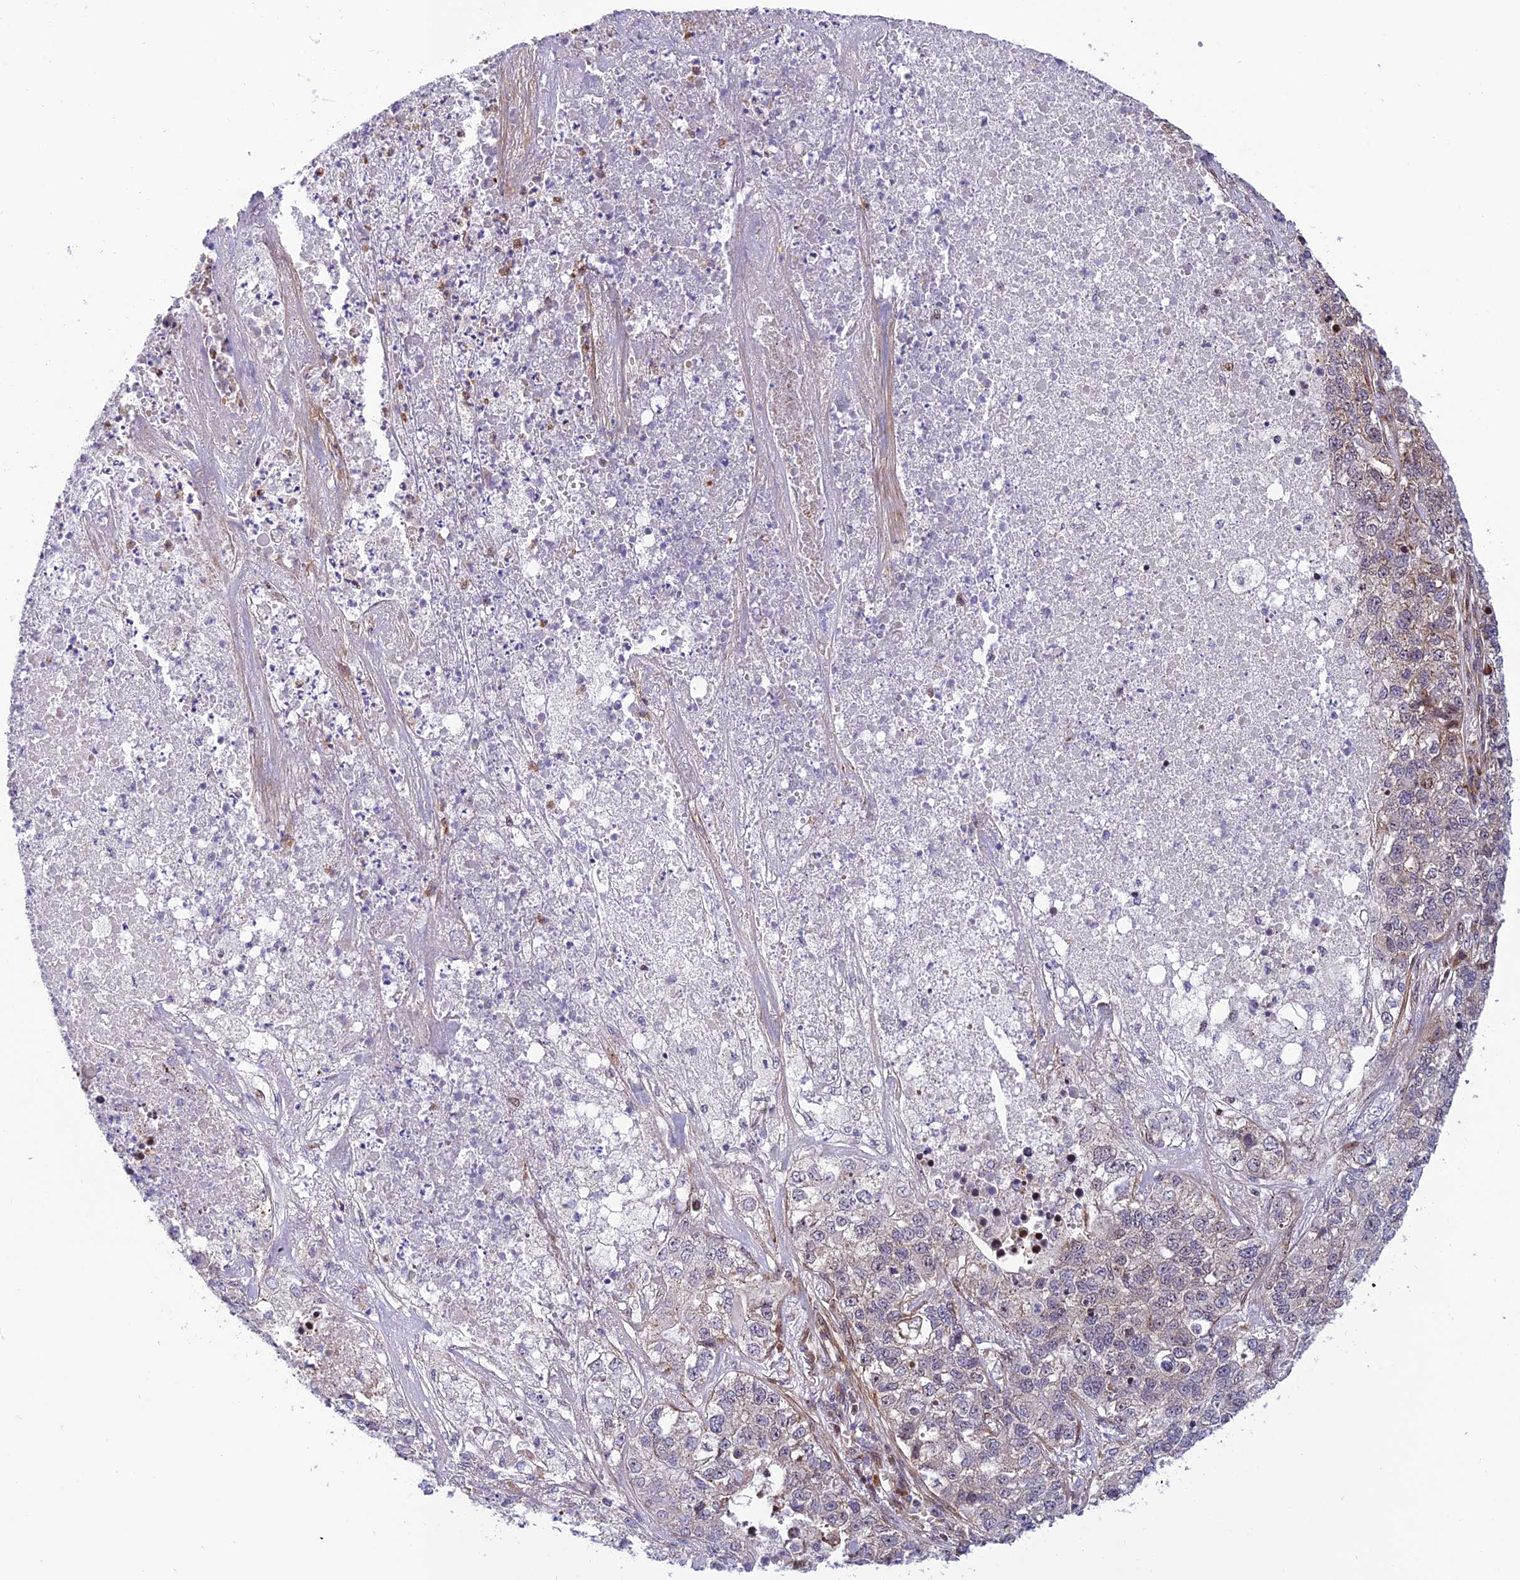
{"staining": {"intensity": "weak", "quantity": "25%-75%", "location": "cytoplasmic/membranous"}, "tissue": "lung cancer", "cell_type": "Tumor cells", "image_type": "cancer", "snomed": [{"axis": "morphology", "description": "Adenocarcinoma, NOS"}, {"axis": "topography", "description": "Lung"}], "caption": "Immunohistochemistry histopathology image of neoplastic tissue: human adenocarcinoma (lung) stained using immunohistochemistry demonstrates low levels of weak protein expression localized specifically in the cytoplasmic/membranous of tumor cells, appearing as a cytoplasmic/membranous brown color.", "gene": "KBTBD7", "patient": {"sex": "male", "age": 49}}